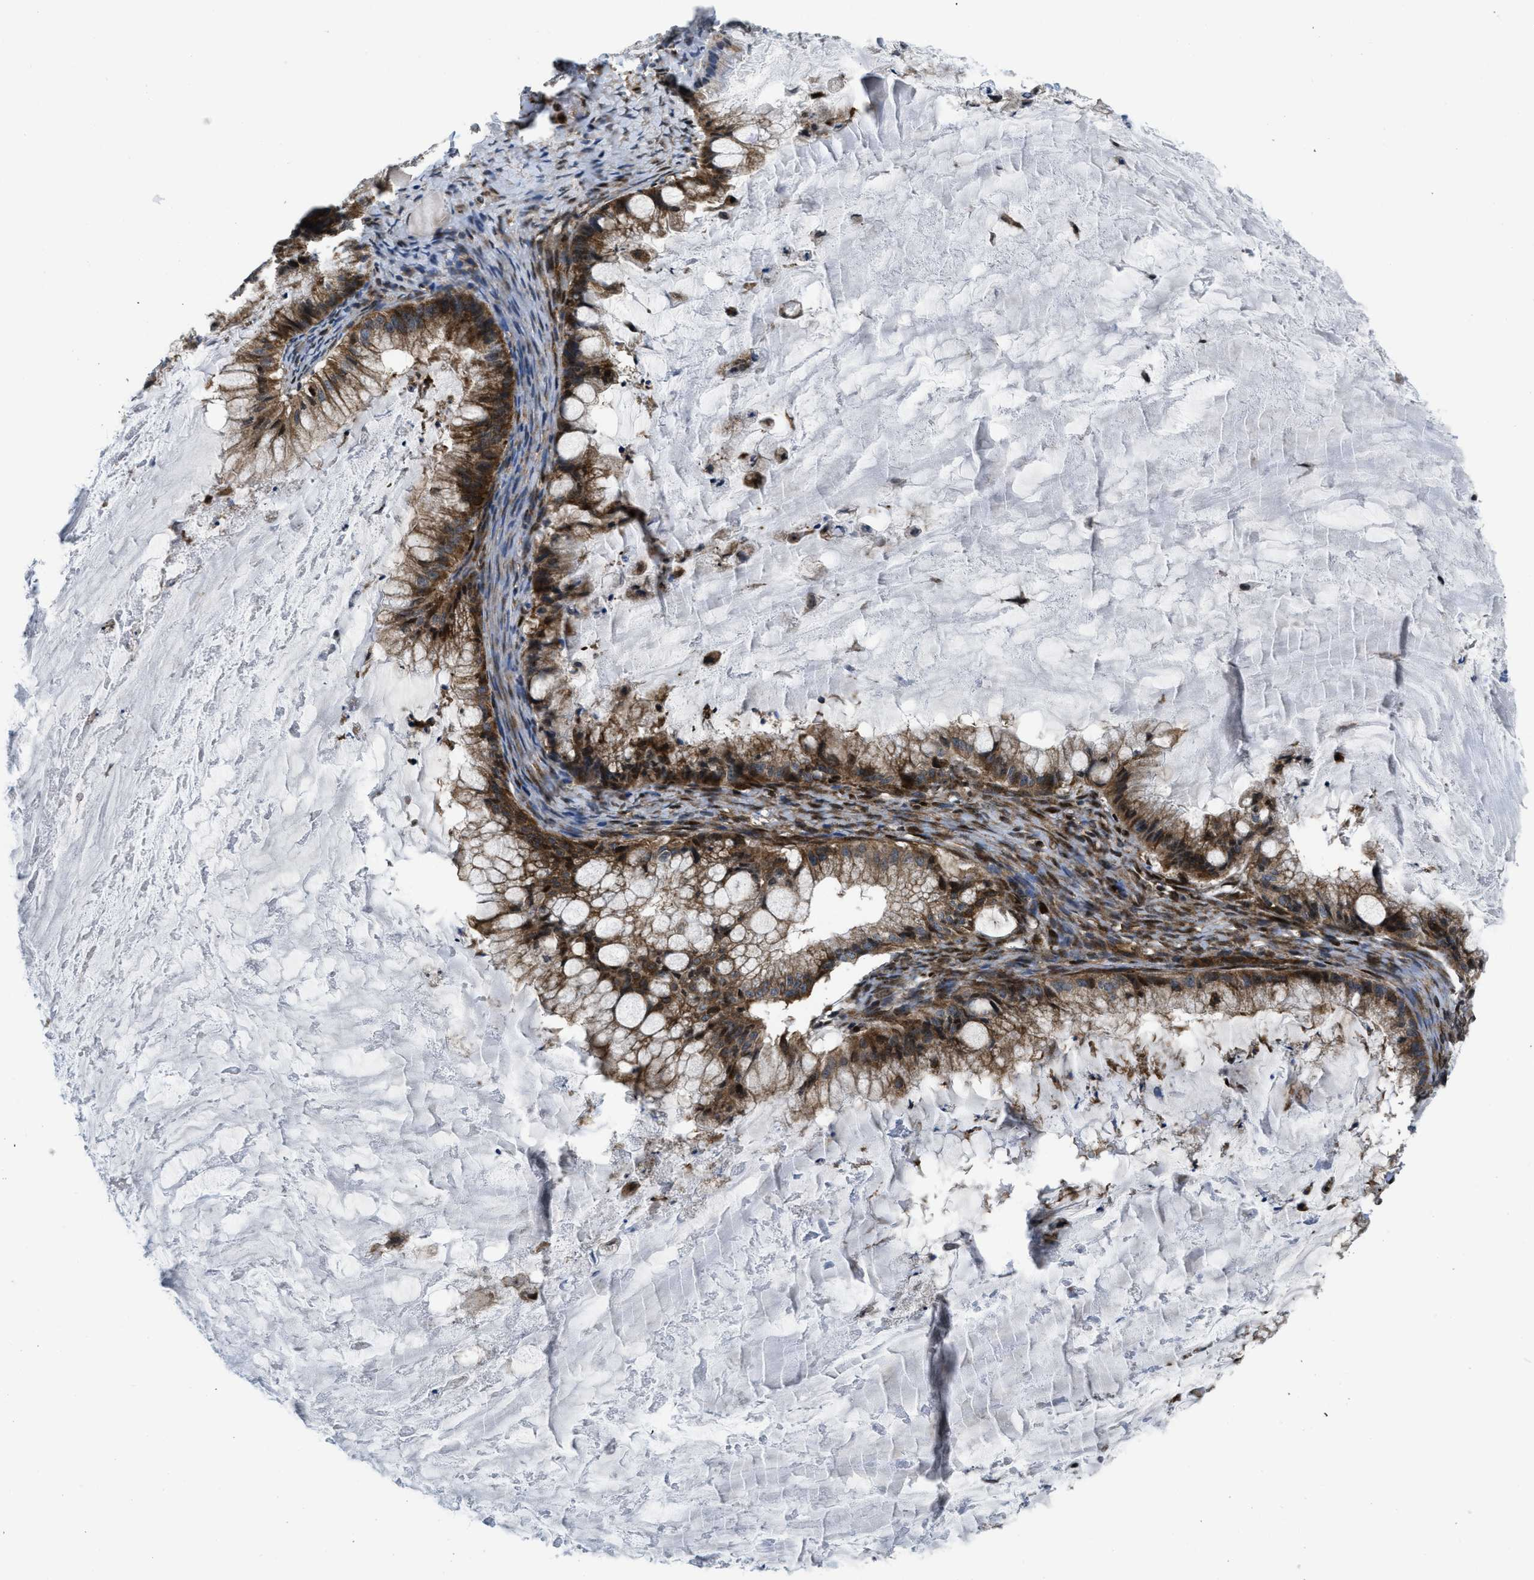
{"staining": {"intensity": "moderate", "quantity": ">75%", "location": "cytoplasmic/membranous"}, "tissue": "ovarian cancer", "cell_type": "Tumor cells", "image_type": "cancer", "snomed": [{"axis": "morphology", "description": "Cystadenocarcinoma, mucinous, NOS"}, {"axis": "topography", "description": "Ovary"}], "caption": "Protein analysis of ovarian cancer (mucinous cystadenocarcinoma) tissue exhibits moderate cytoplasmic/membranous expression in about >75% of tumor cells.", "gene": "PPP2CB", "patient": {"sex": "female", "age": 57}}